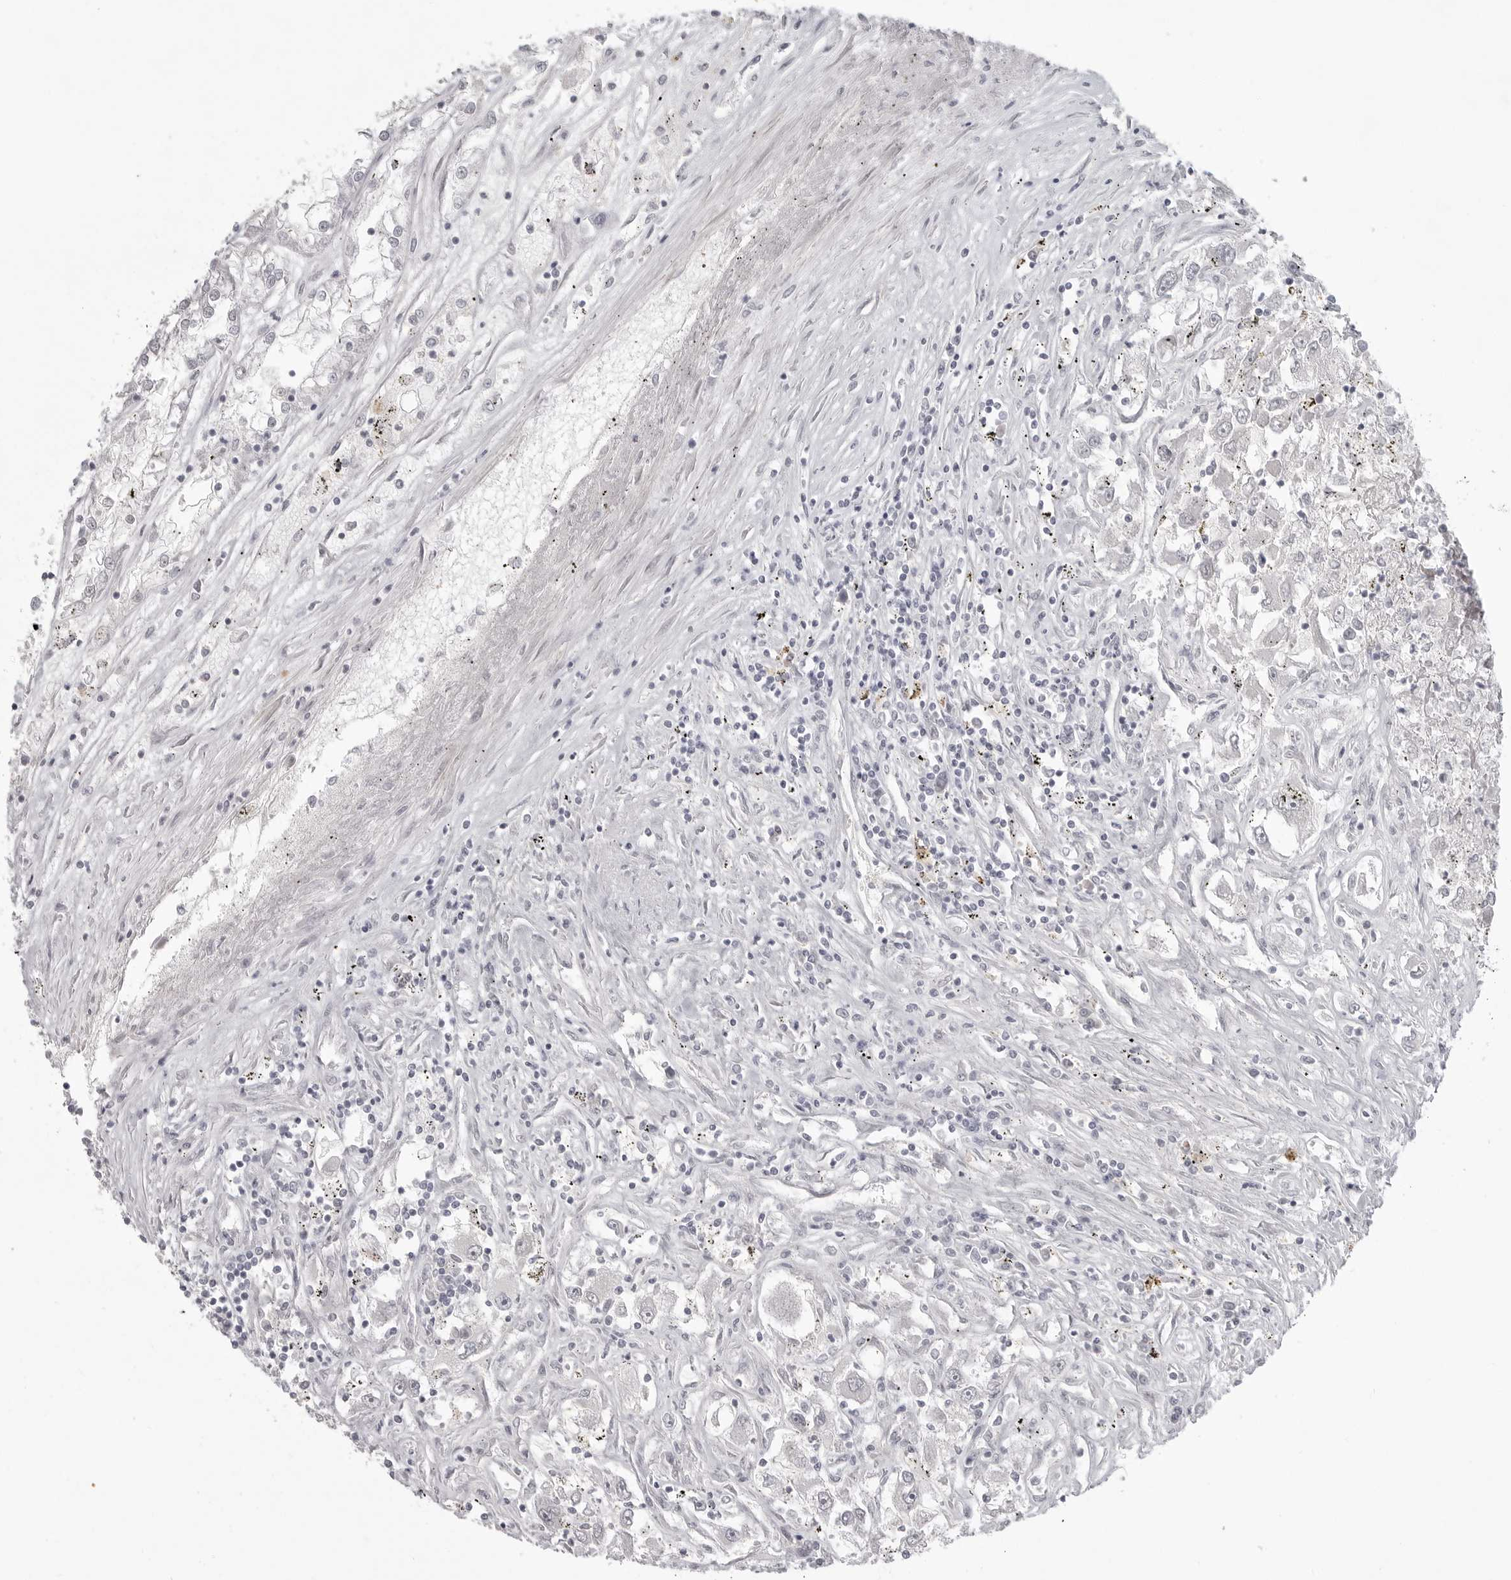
{"staining": {"intensity": "negative", "quantity": "none", "location": "none"}, "tissue": "renal cancer", "cell_type": "Tumor cells", "image_type": "cancer", "snomed": [{"axis": "morphology", "description": "Adenocarcinoma, NOS"}, {"axis": "topography", "description": "Kidney"}], "caption": "This is an immunohistochemistry photomicrograph of renal cancer. There is no staining in tumor cells.", "gene": "TCTN3", "patient": {"sex": "female", "age": 52}}